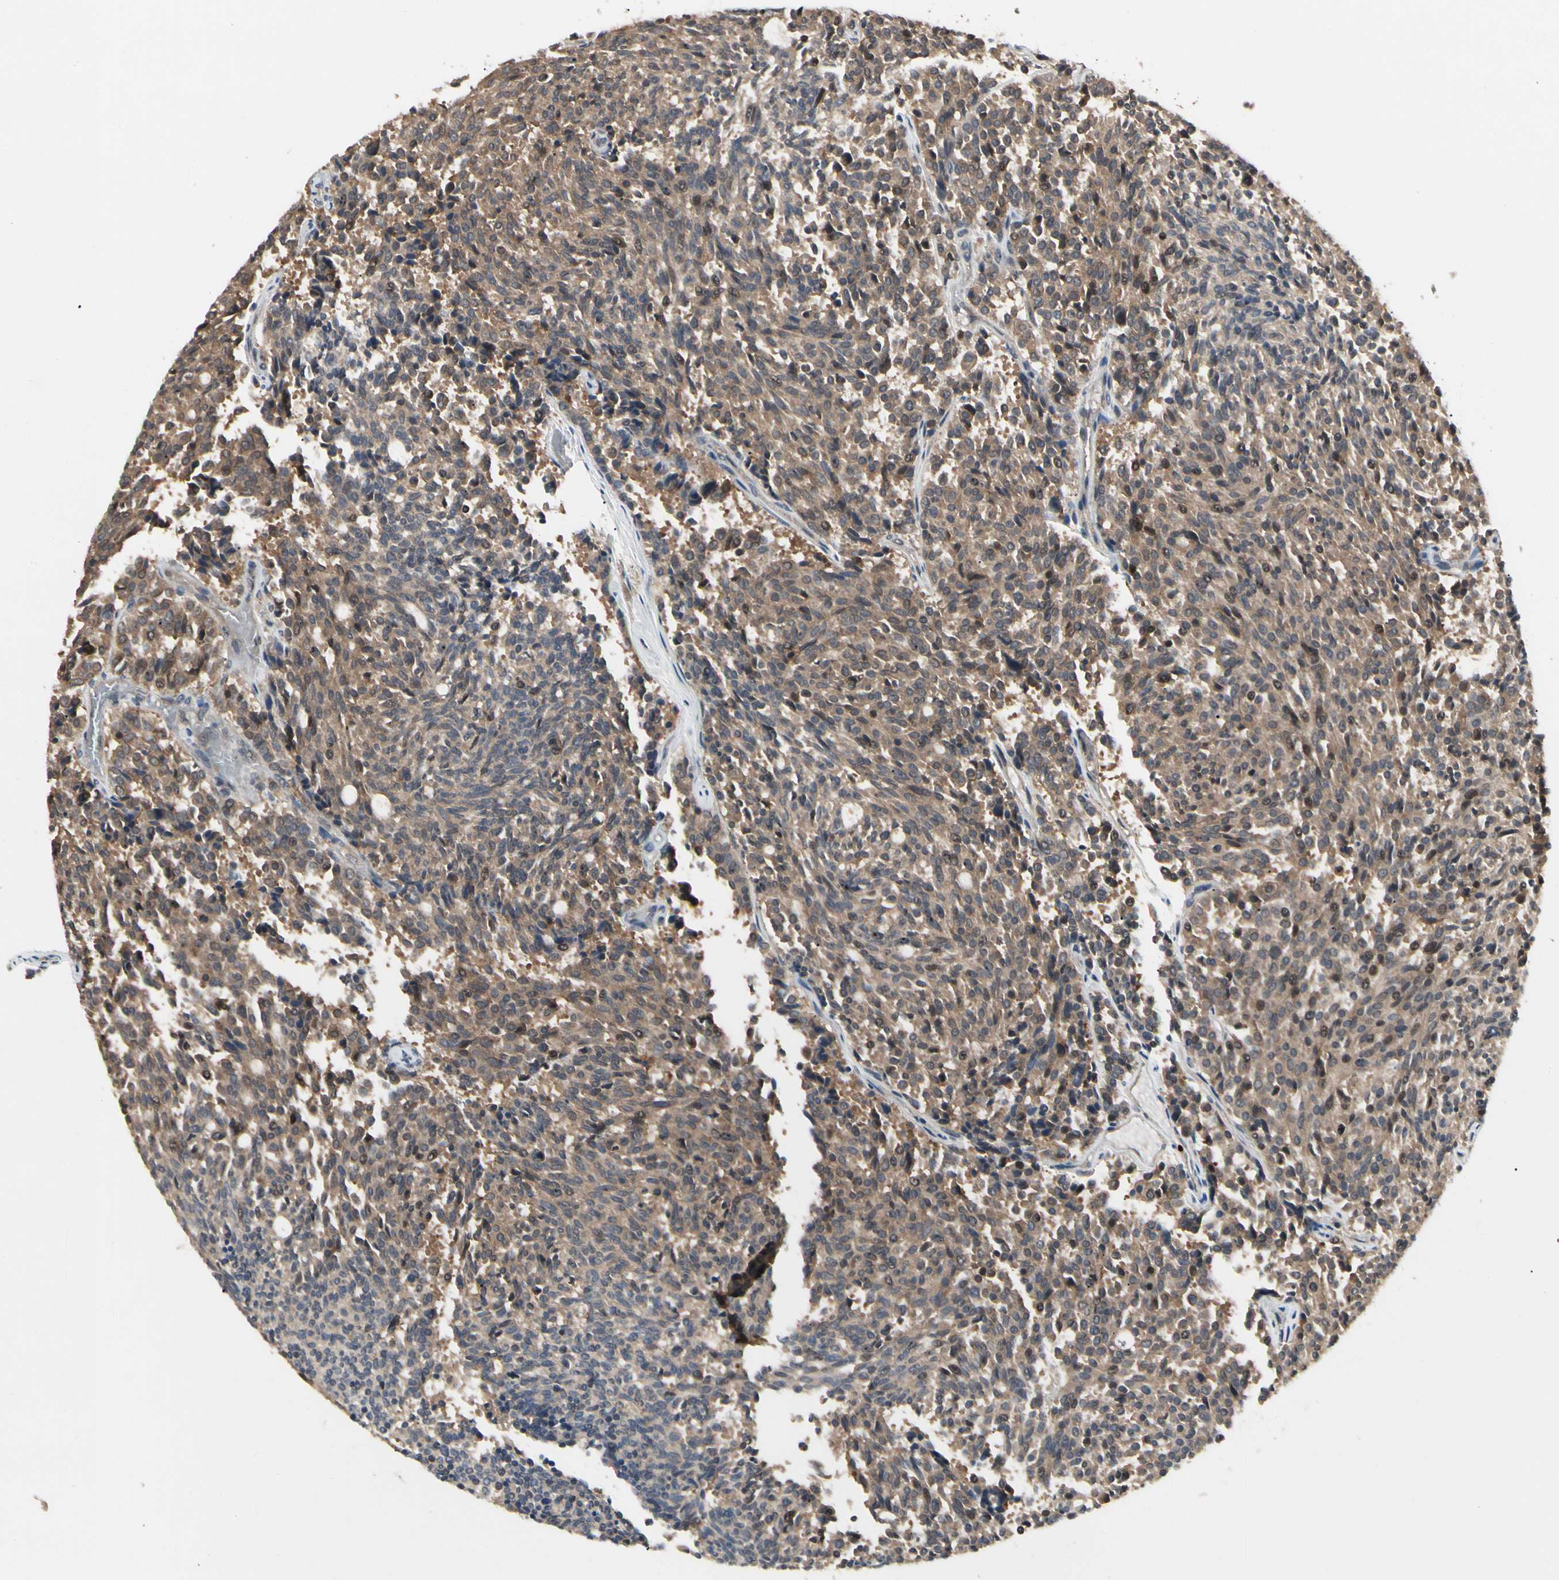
{"staining": {"intensity": "moderate", "quantity": ">75%", "location": "cytoplasmic/membranous"}, "tissue": "carcinoid", "cell_type": "Tumor cells", "image_type": "cancer", "snomed": [{"axis": "morphology", "description": "Carcinoid, malignant, NOS"}, {"axis": "topography", "description": "Pancreas"}], "caption": "Human malignant carcinoid stained with a brown dye displays moderate cytoplasmic/membranous positive expression in about >75% of tumor cells.", "gene": "RNF14", "patient": {"sex": "female", "age": 54}}